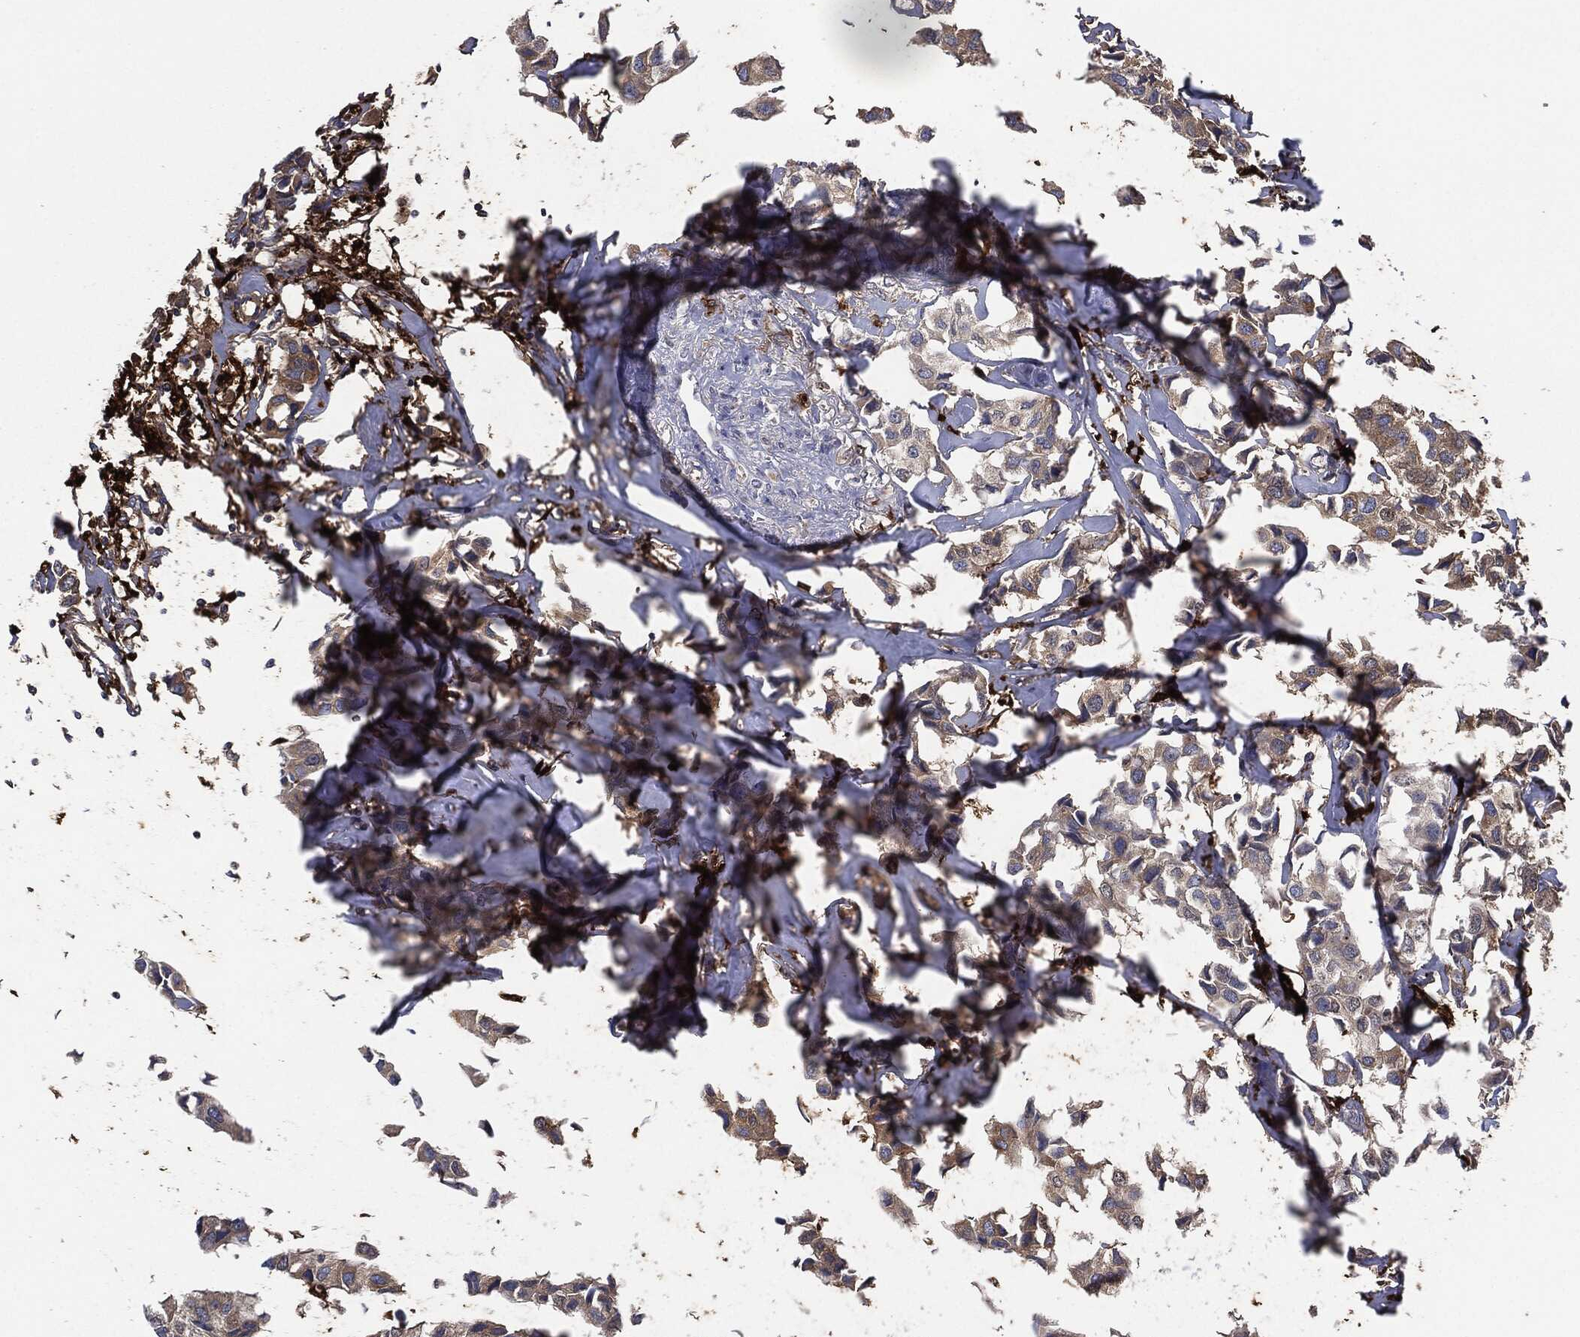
{"staining": {"intensity": "moderate", "quantity": "25%-75%", "location": "cytoplasmic/membranous"}, "tissue": "breast cancer", "cell_type": "Tumor cells", "image_type": "cancer", "snomed": [{"axis": "morphology", "description": "Duct carcinoma"}, {"axis": "topography", "description": "Breast"}], "caption": "Immunohistochemical staining of breast cancer (invasive ductal carcinoma) shows moderate cytoplasmic/membranous protein positivity in about 25%-75% of tumor cells.", "gene": "TMEM11", "patient": {"sex": "female", "age": 80}}